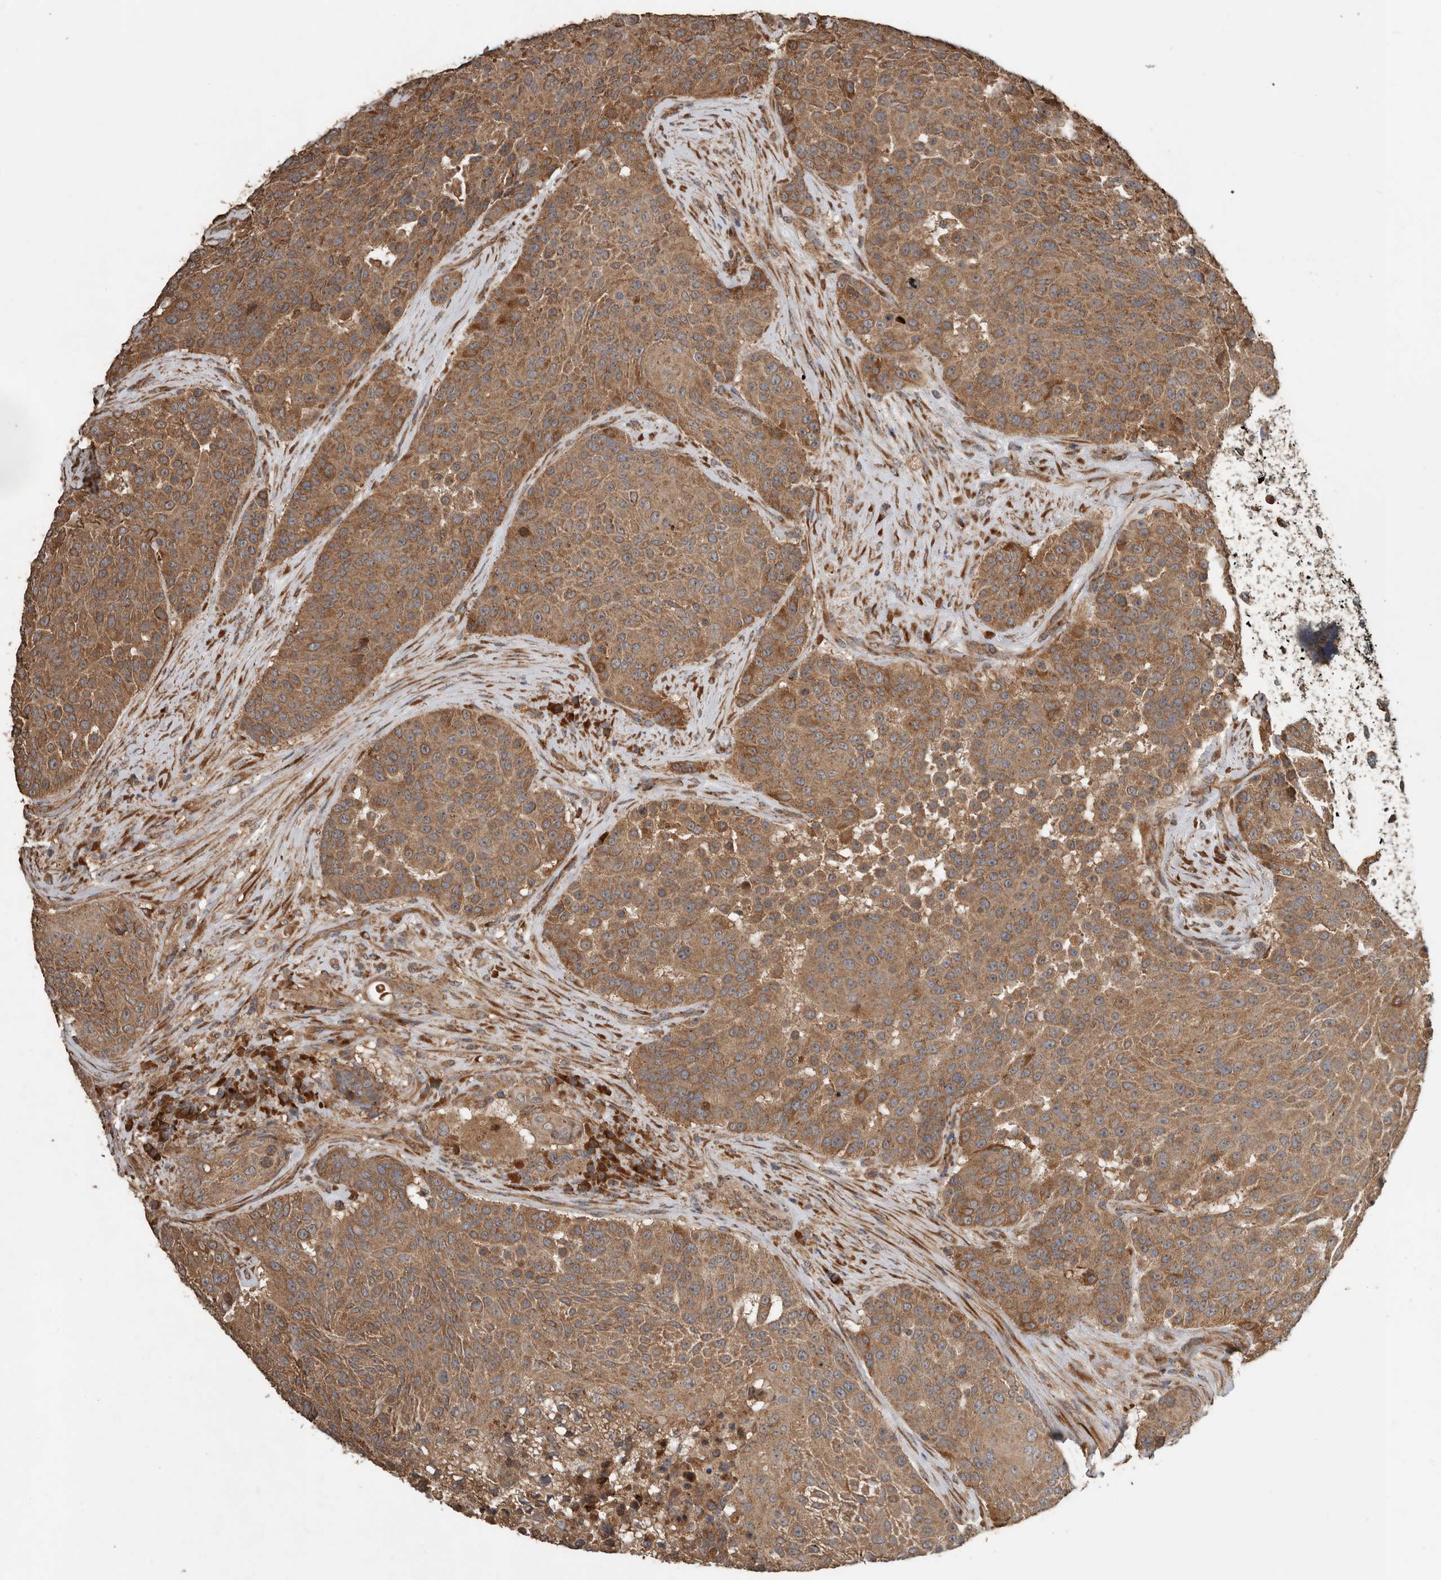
{"staining": {"intensity": "moderate", "quantity": ">75%", "location": "cytoplasmic/membranous"}, "tissue": "urothelial cancer", "cell_type": "Tumor cells", "image_type": "cancer", "snomed": [{"axis": "morphology", "description": "Urothelial carcinoma, High grade"}, {"axis": "topography", "description": "Urinary bladder"}], "caption": "This is a micrograph of immunohistochemistry staining of urothelial cancer, which shows moderate staining in the cytoplasmic/membranous of tumor cells.", "gene": "RNF207", "patient": {"sex": "female", "age": 63}}